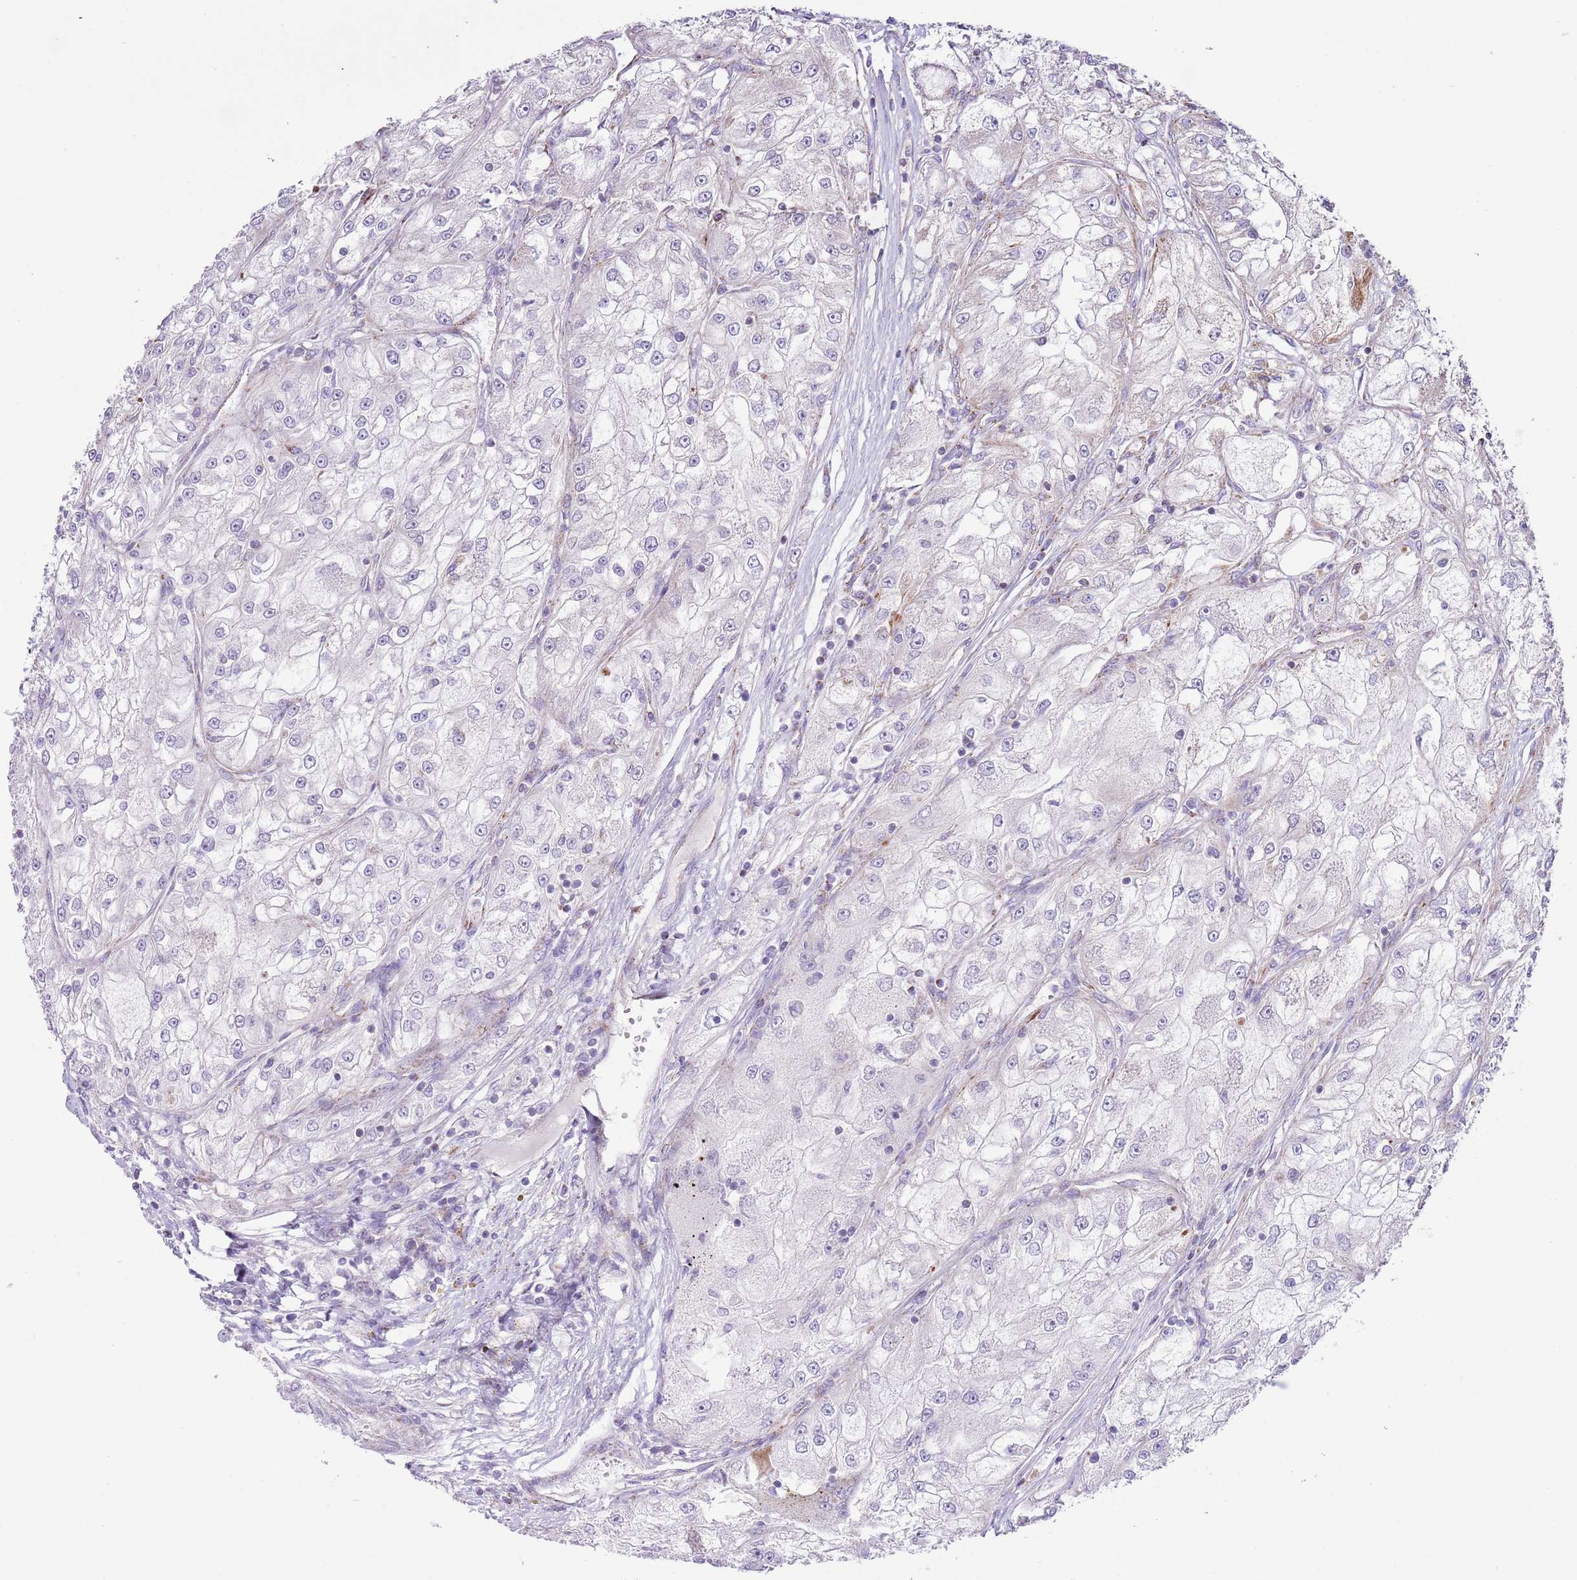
{"staining": {"intensity": "weak", "quantity": "<25%", "location": "cytoplasmic/membranous"}, "tissue": "renal cancer", "cell_type": "Tumor cells", "image_type": "cancer", "snomed": [{"axis": "morphology", "description": "Adenocarcinoma, NOS"}, {"axis": "topography", "description": "Kidney"}], "caption": "Immunohistochemical staining of human renal cancer (adenocarcinoma) shows no significant staining in tumor cells.", "gene": "ATP6V1B1", "patient": {"sex": "female", "age": 72}}